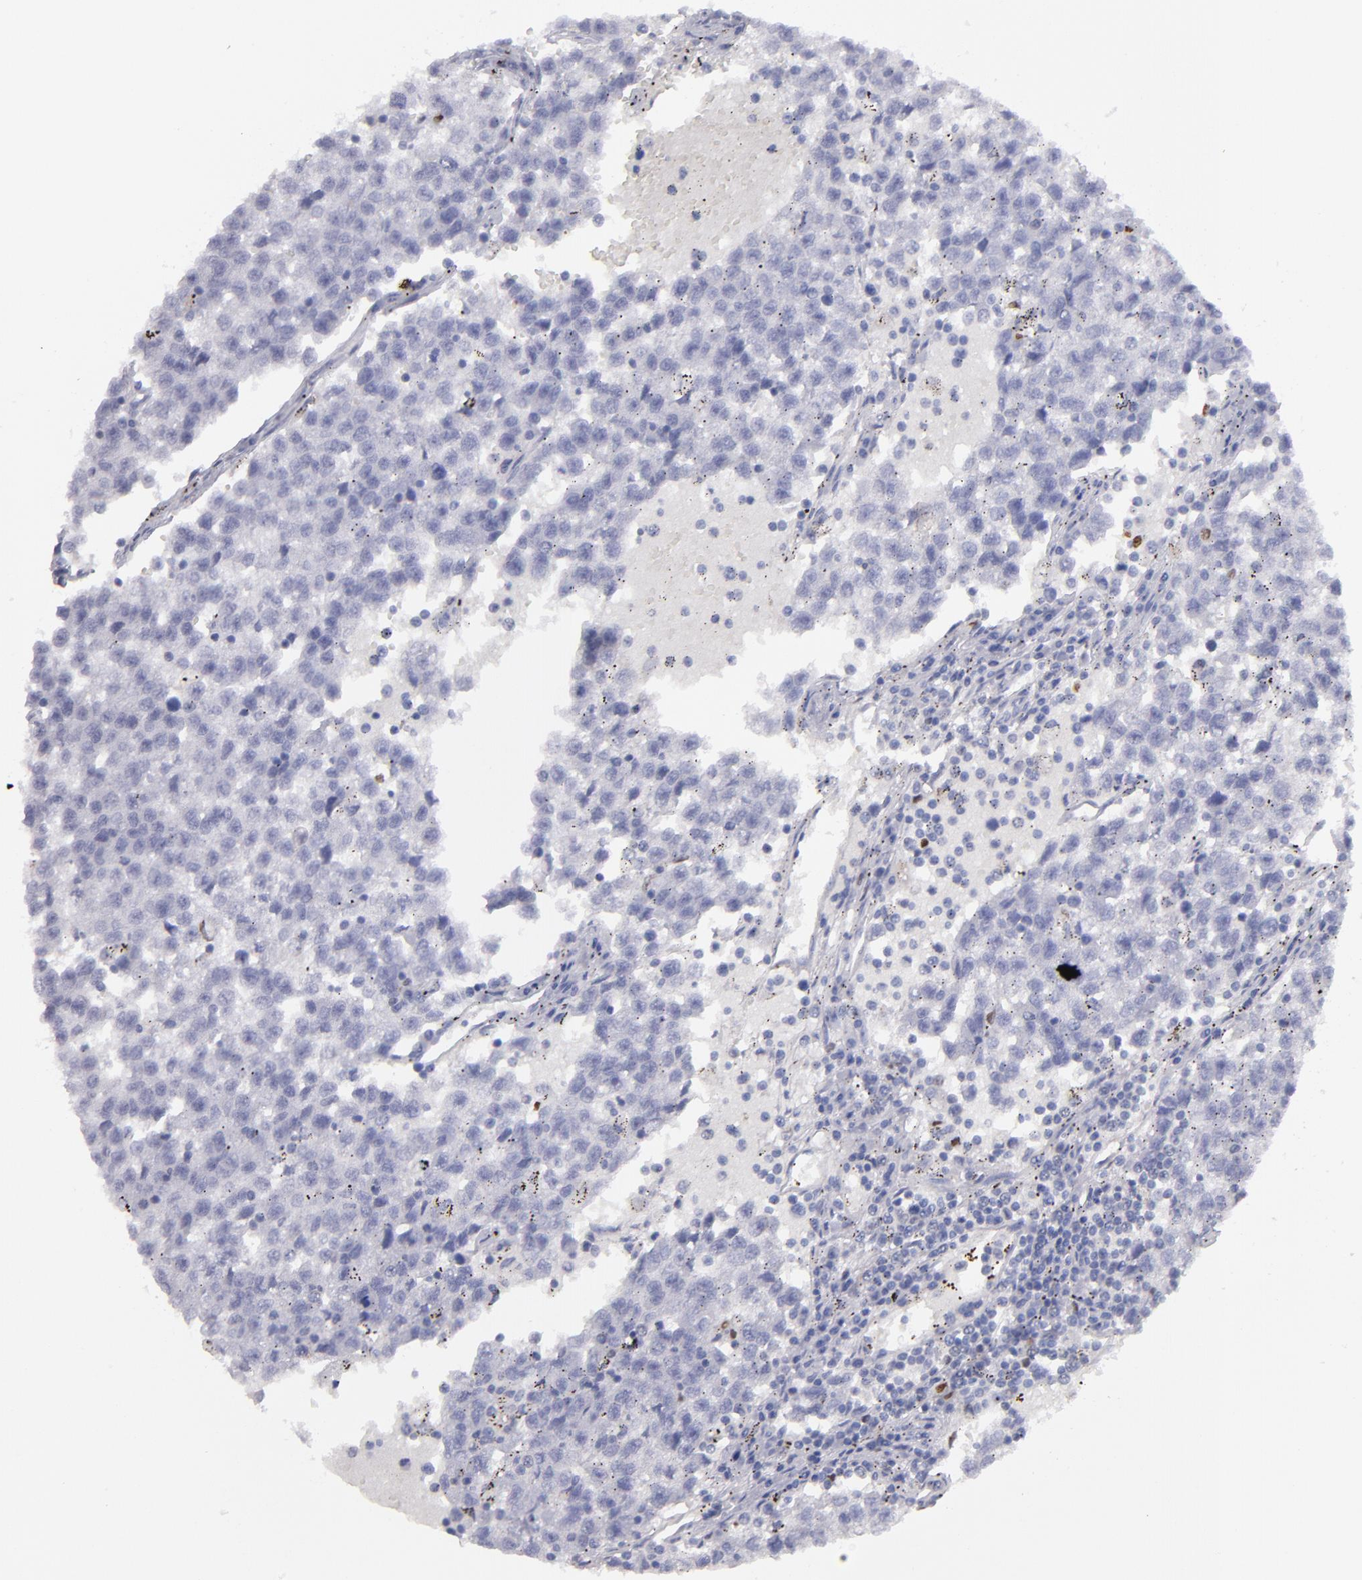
{"staining": {"intensity": "negative", "quantity": "none", "location": "none"}, "tissue": "testis cancer", "cell_type": "Tumor cells", "image_type": "cancer", "snomed": [{"axis": "morphology", "description": "Seminoma, NOS"}, {"axis": "topography", "description": "Testis"}], "caption": "Testis cancer (seminoma) was stained to show a protein in brown. There is no significant positivity in tumor cells.", "gene": "IRF8", "patient": {"sex": "male", "age": 35}}